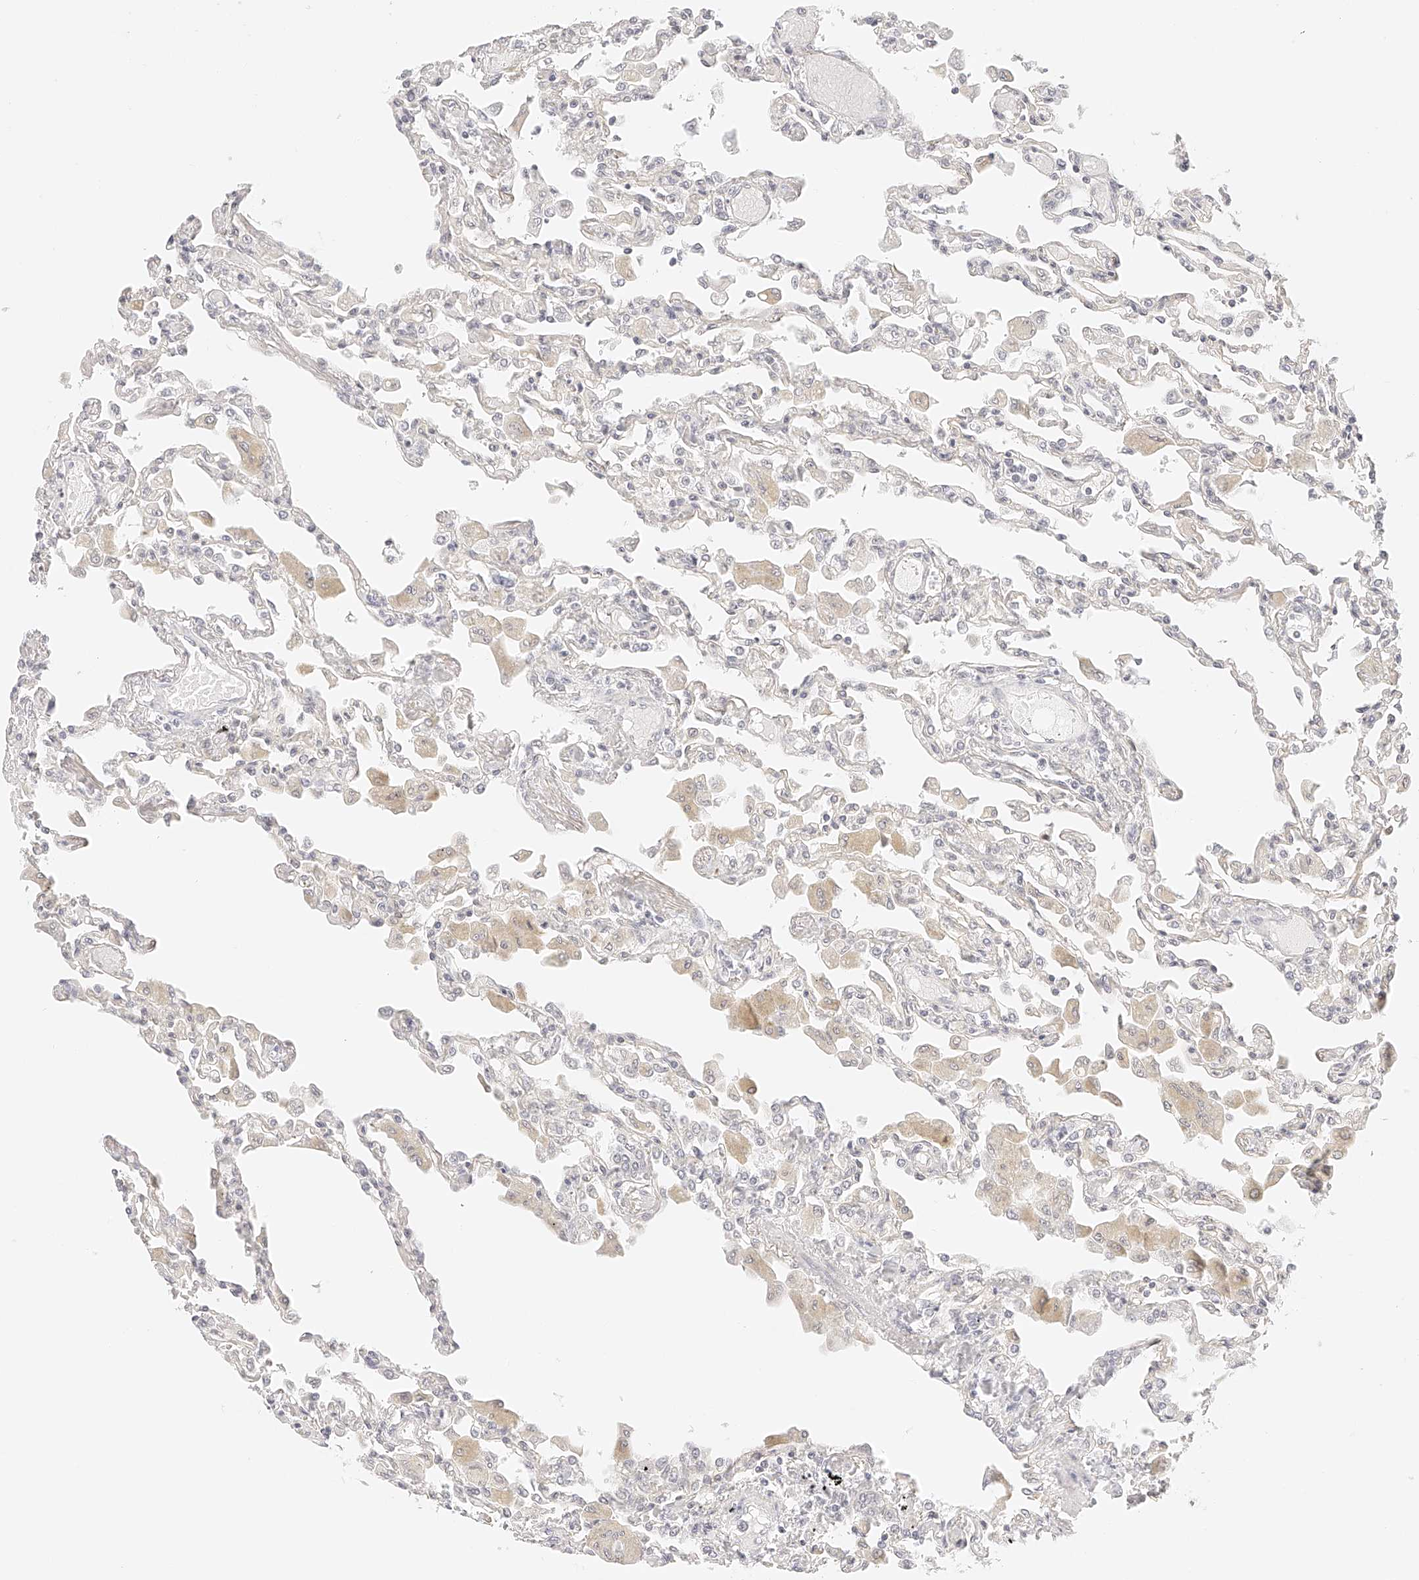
{"staining": {"intensity": "negative", "quantity": "none", "location": "none"}, "tissue": "lung", "cell_type": "Alveolar cells", "image_type": "normal", "snomed": [{"axis": "morphology", "description": "Normal tissue, NOS"}, {"axis": "topography", "description": "Bronchus"}, {"axis": "topography", "description": "Lung"}], "caption": "Normal lung was stained to show a protein in brown. There is no significant expression in alveolar cells.", "gene": "ZFP69", "patient": {"sex": "female", "age": 49}}